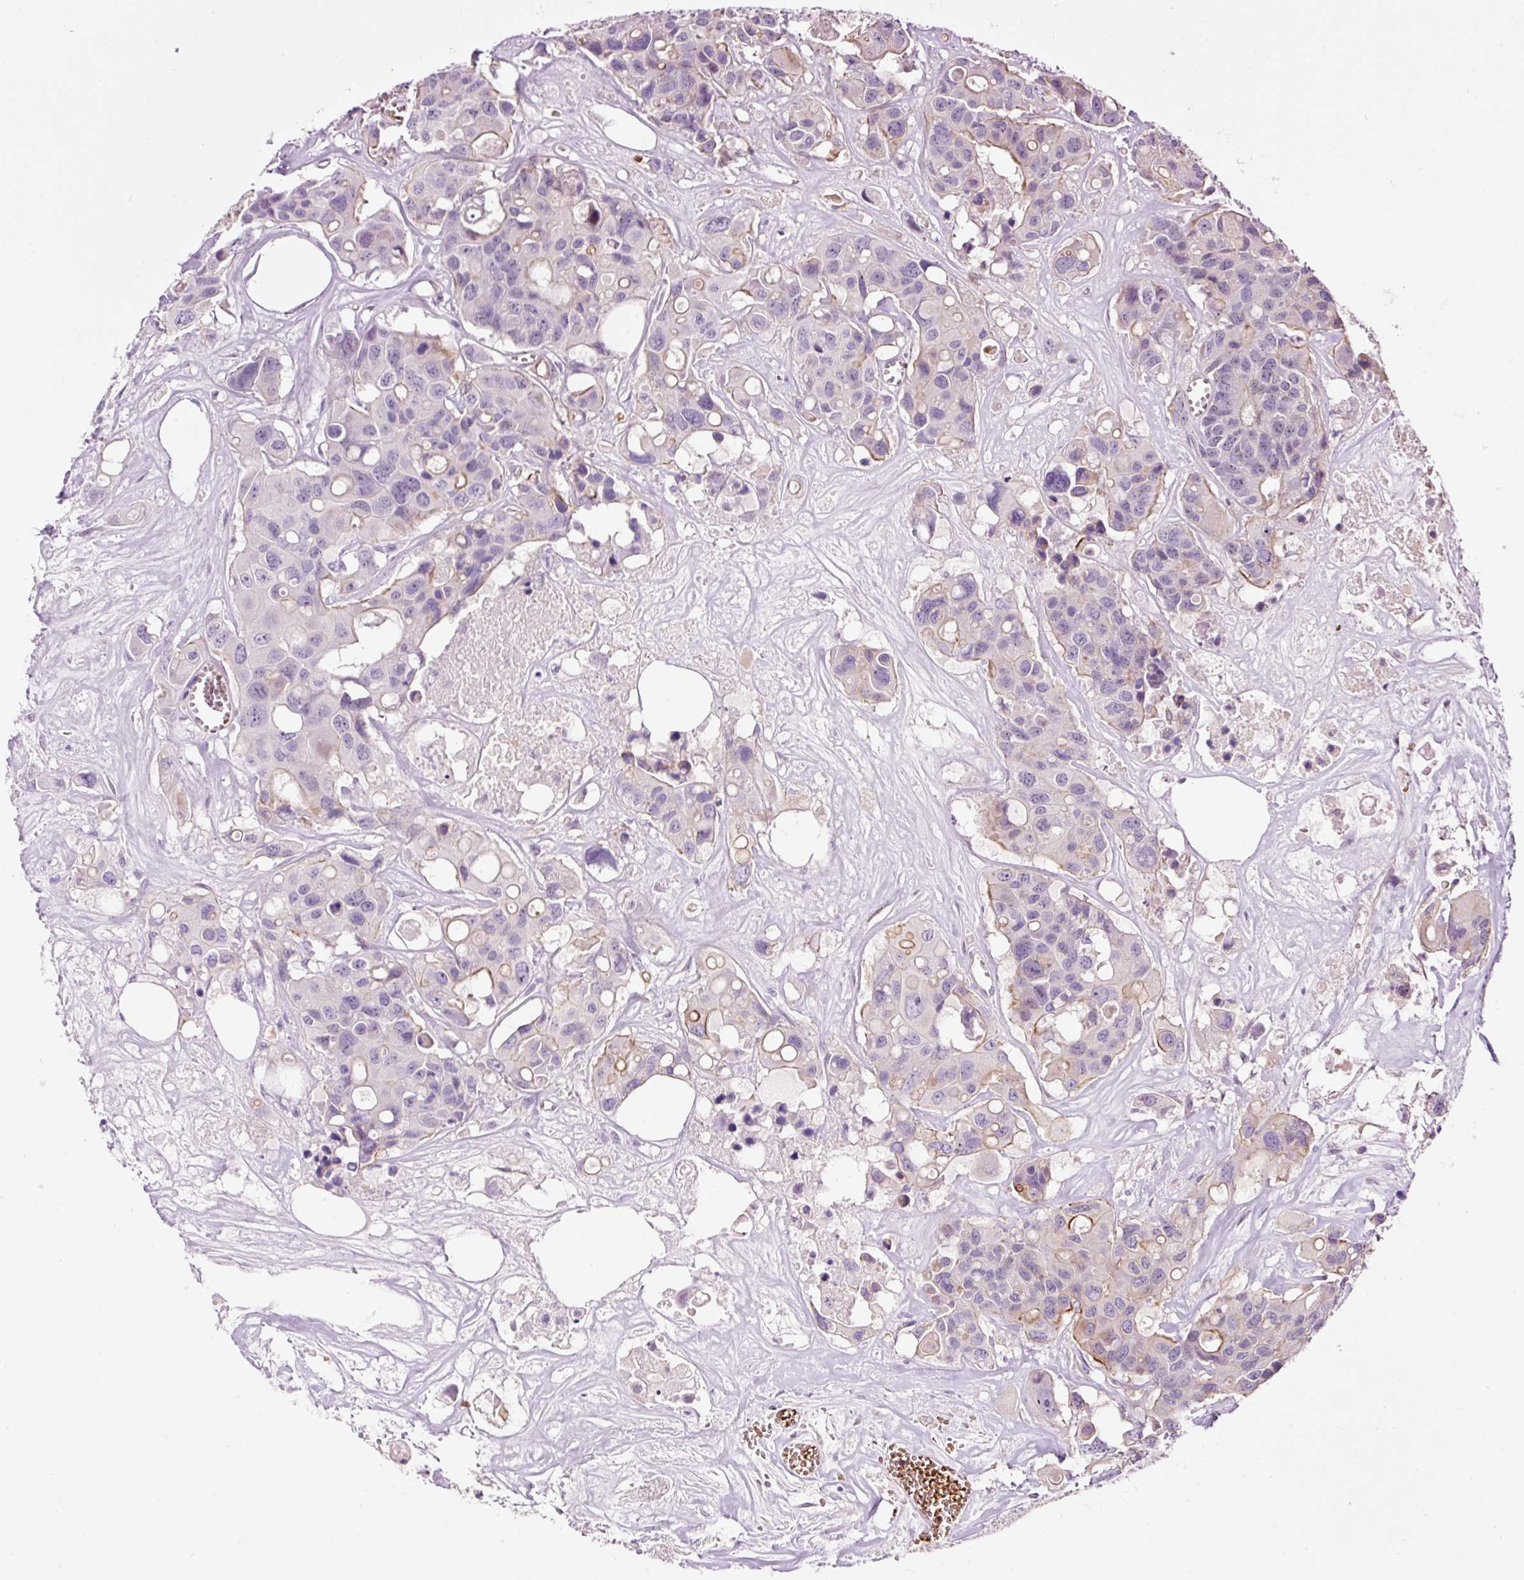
{"staining": {"intensity": "moderate", "quantity": "<25%", "location": "cytoplasmic/membranous"}, "tissue": "colorectal cancer", "cell_type": "Tumor cells", "image_type": "cancer", "snomed": [{"axis": "morphology", "description": "Adenocarcinoma, NOS"}, {"axis": "topography", "description": "Colon"}], "caption": "Colorectal adenocarcinoma was stained to show a protein in brown. There is low levels of moderate cytoplasmic/membranous staining in about <25% of tumor cells.", "gene": "USHBP1", "patient": {"sex": "male", "age": 77}}